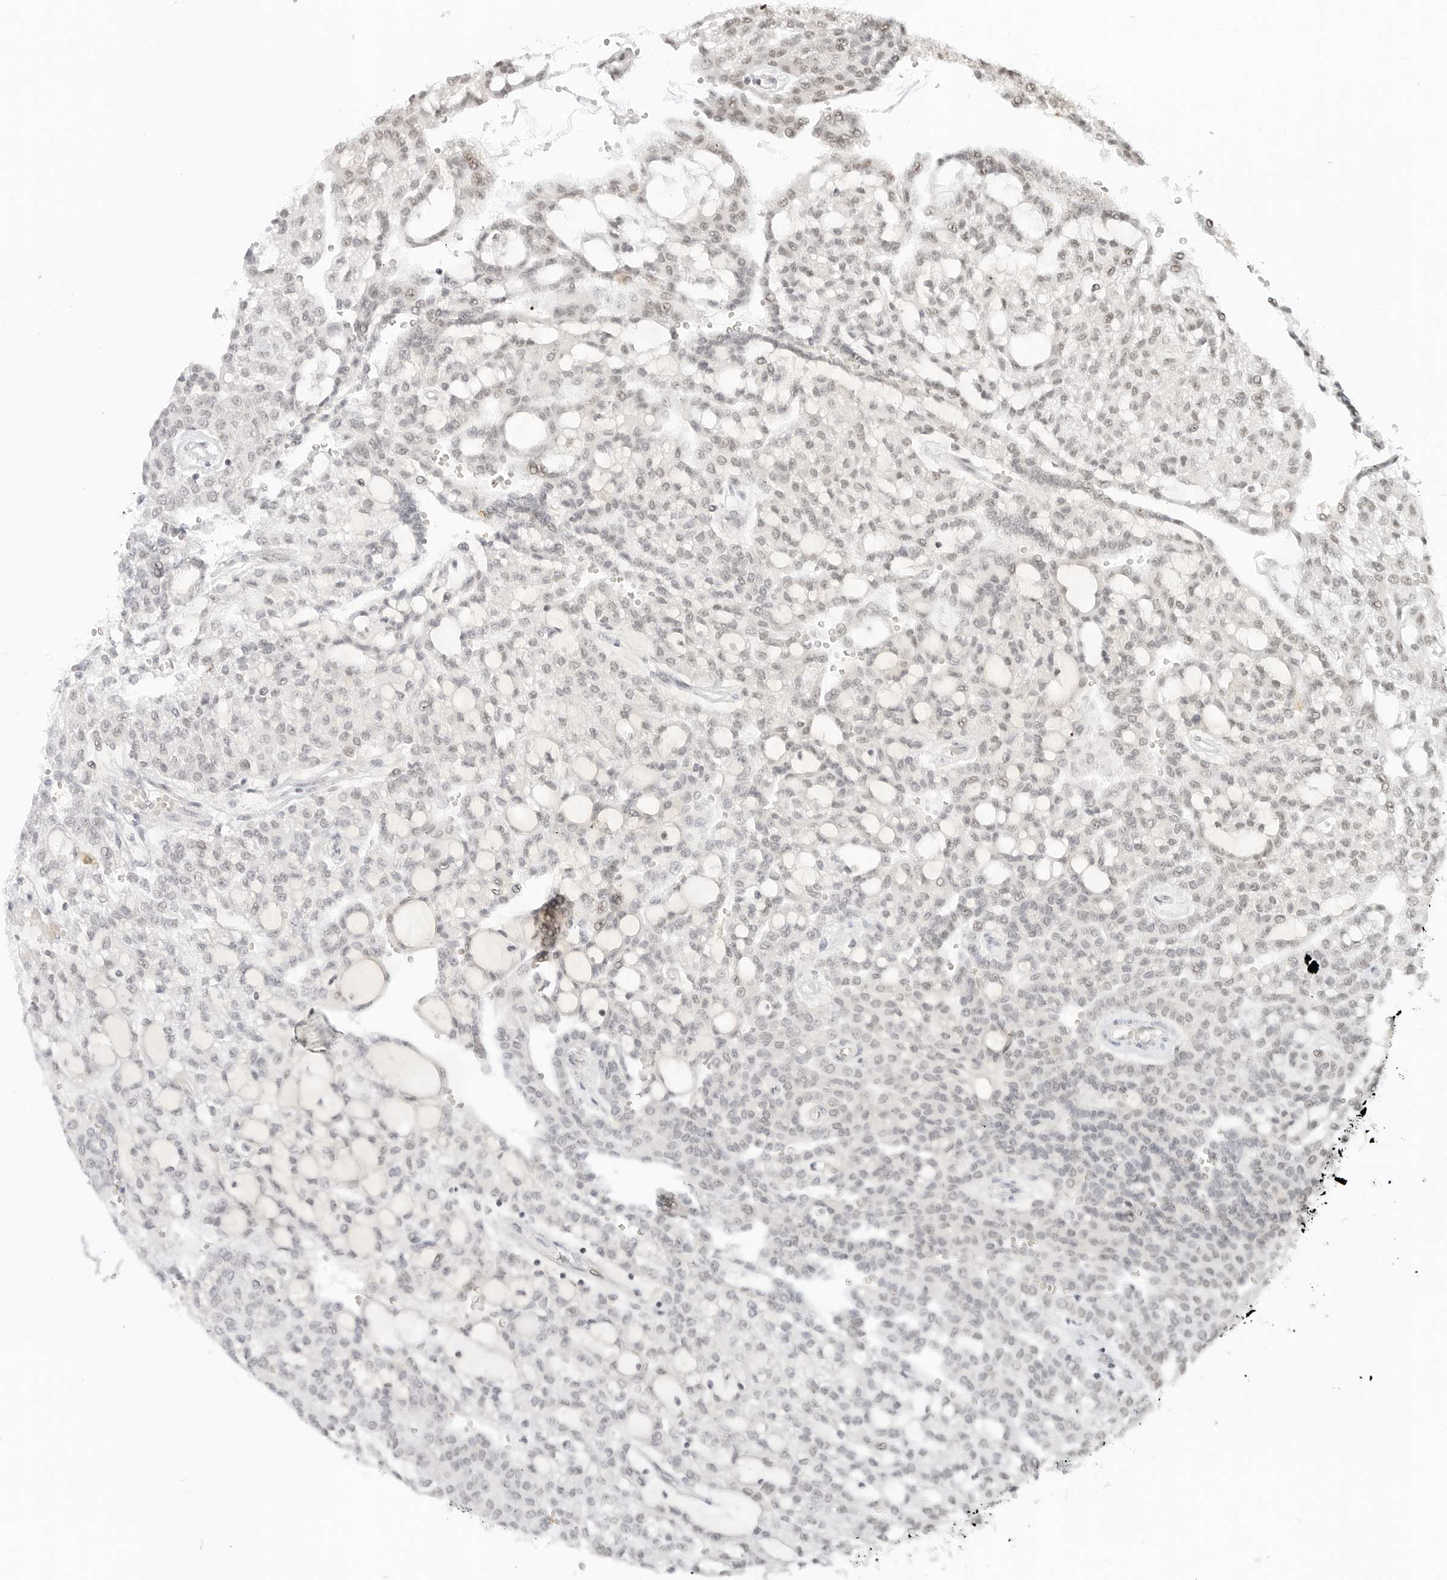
{"staining": {"intensity": "negative", "quantity": "none", "location": "none"}, "tissue": "renal cancer", "cell_type": "Tumor cells", "image_type": "cancer", "snomed": [{"axis": "morphology", "description": "Adenocarcinoma, NOS"}, {"axis": "topography", "description": "Kidney"}], "caption": "The micrograph reveals no staining of tumor cells in renal cancer (adenocarcinoma). Brightfield microscopy of immunohistochemistry stained with DAB (brown) and hematoxylin (blue), captured at high magnification.", "gene": "NEO1", "patient": {"sex": "male", "age": 63}}